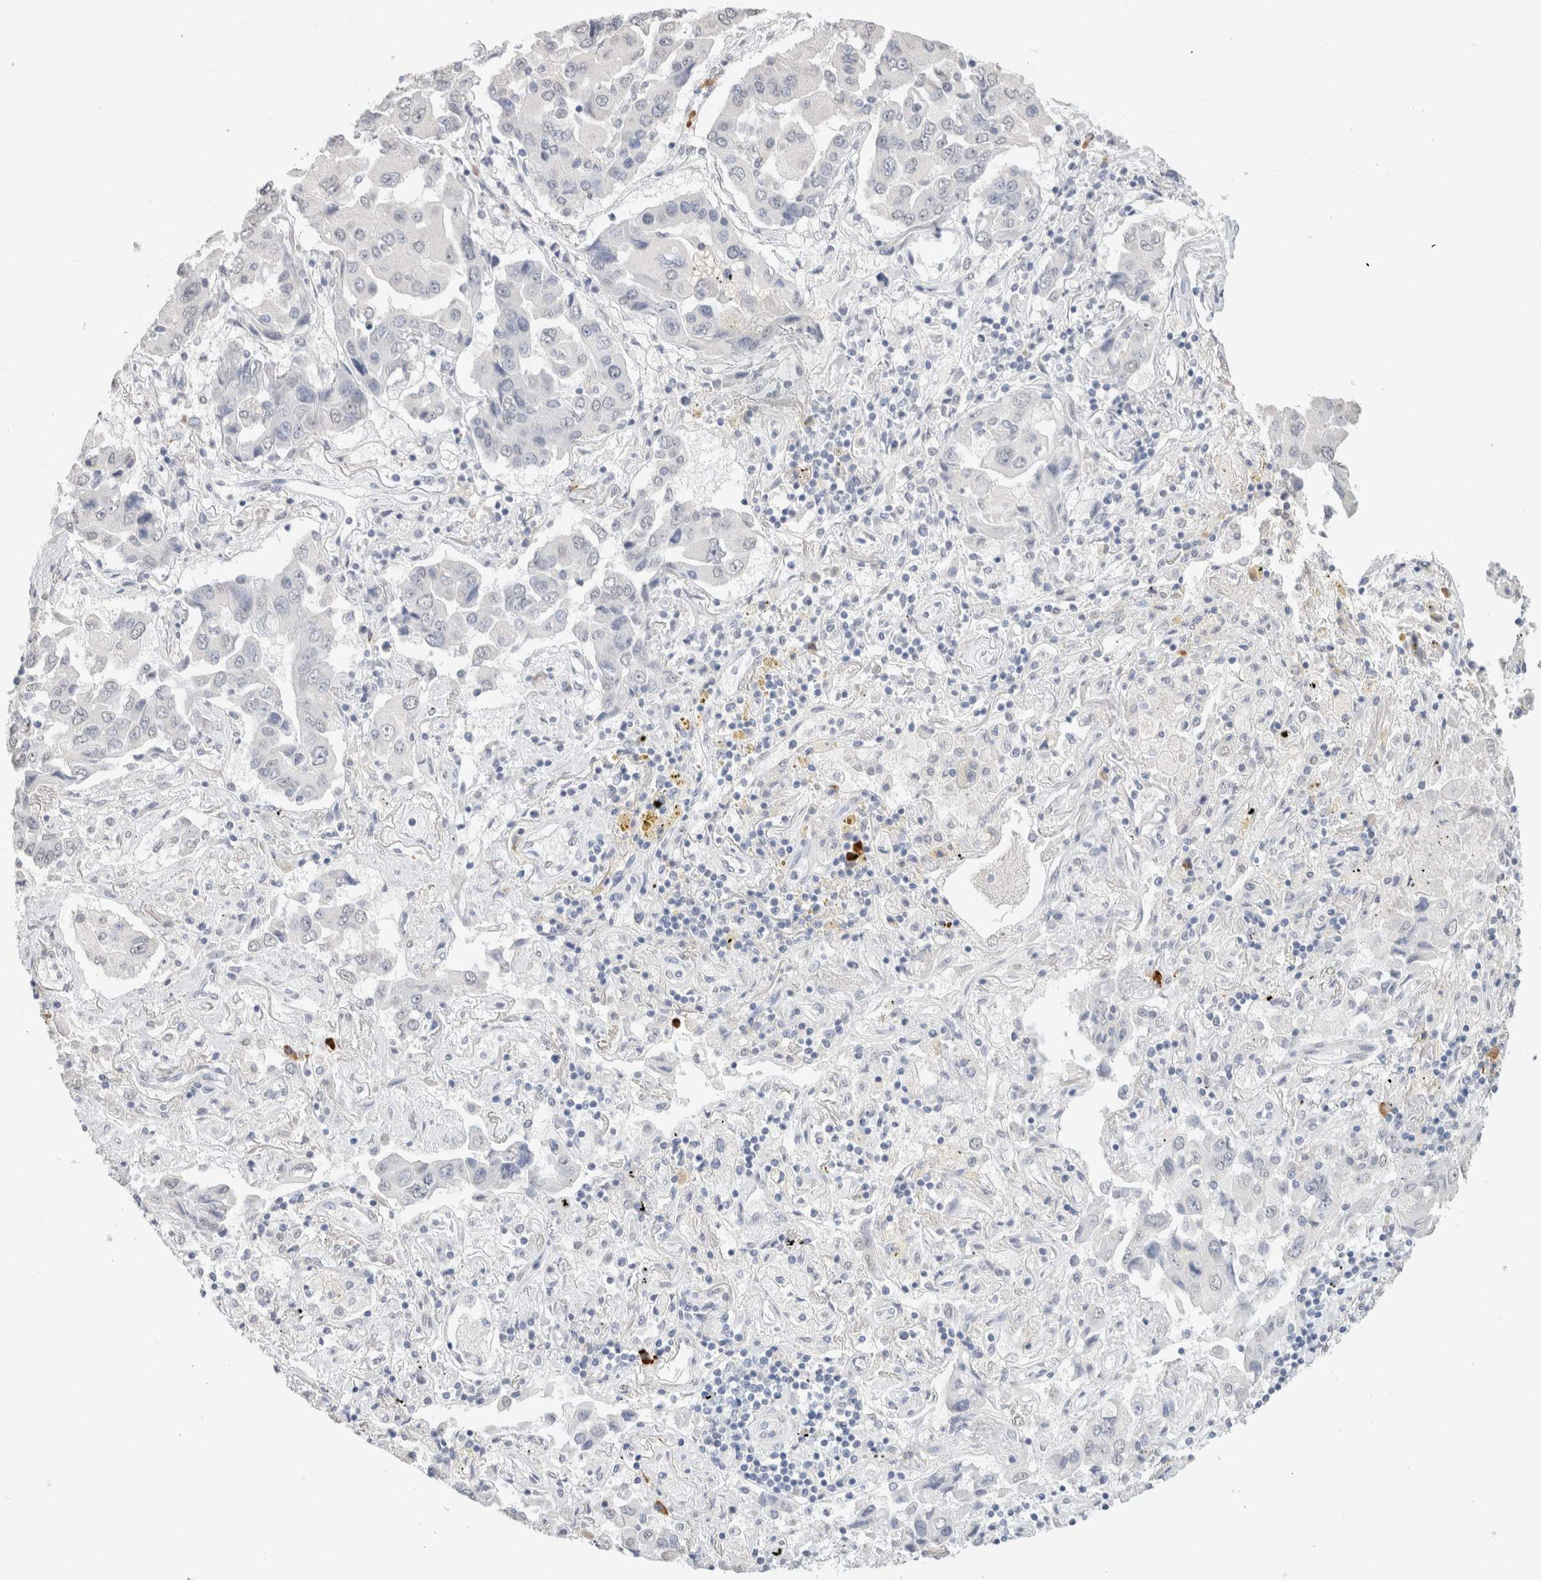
{"staining": {"intensity": "negative", "quantity": "none", "location": "none"}, "tissue": "lung cancer", "cell_type": "Tumor cells", "image_type": "cancer", "snomed": [{"axis": "morphology", "description": "Adenocarcinoma, NOS"}, {"axis": "topography", "description": "Lung"}], "caption": "This is an immunohistochemistry (IHC) histopathology image of lung cancer (adenocarcinoma). There is no expression in tumor cells.", "gene": "CD80", "patient": {"sex": "female", "age": 65}}